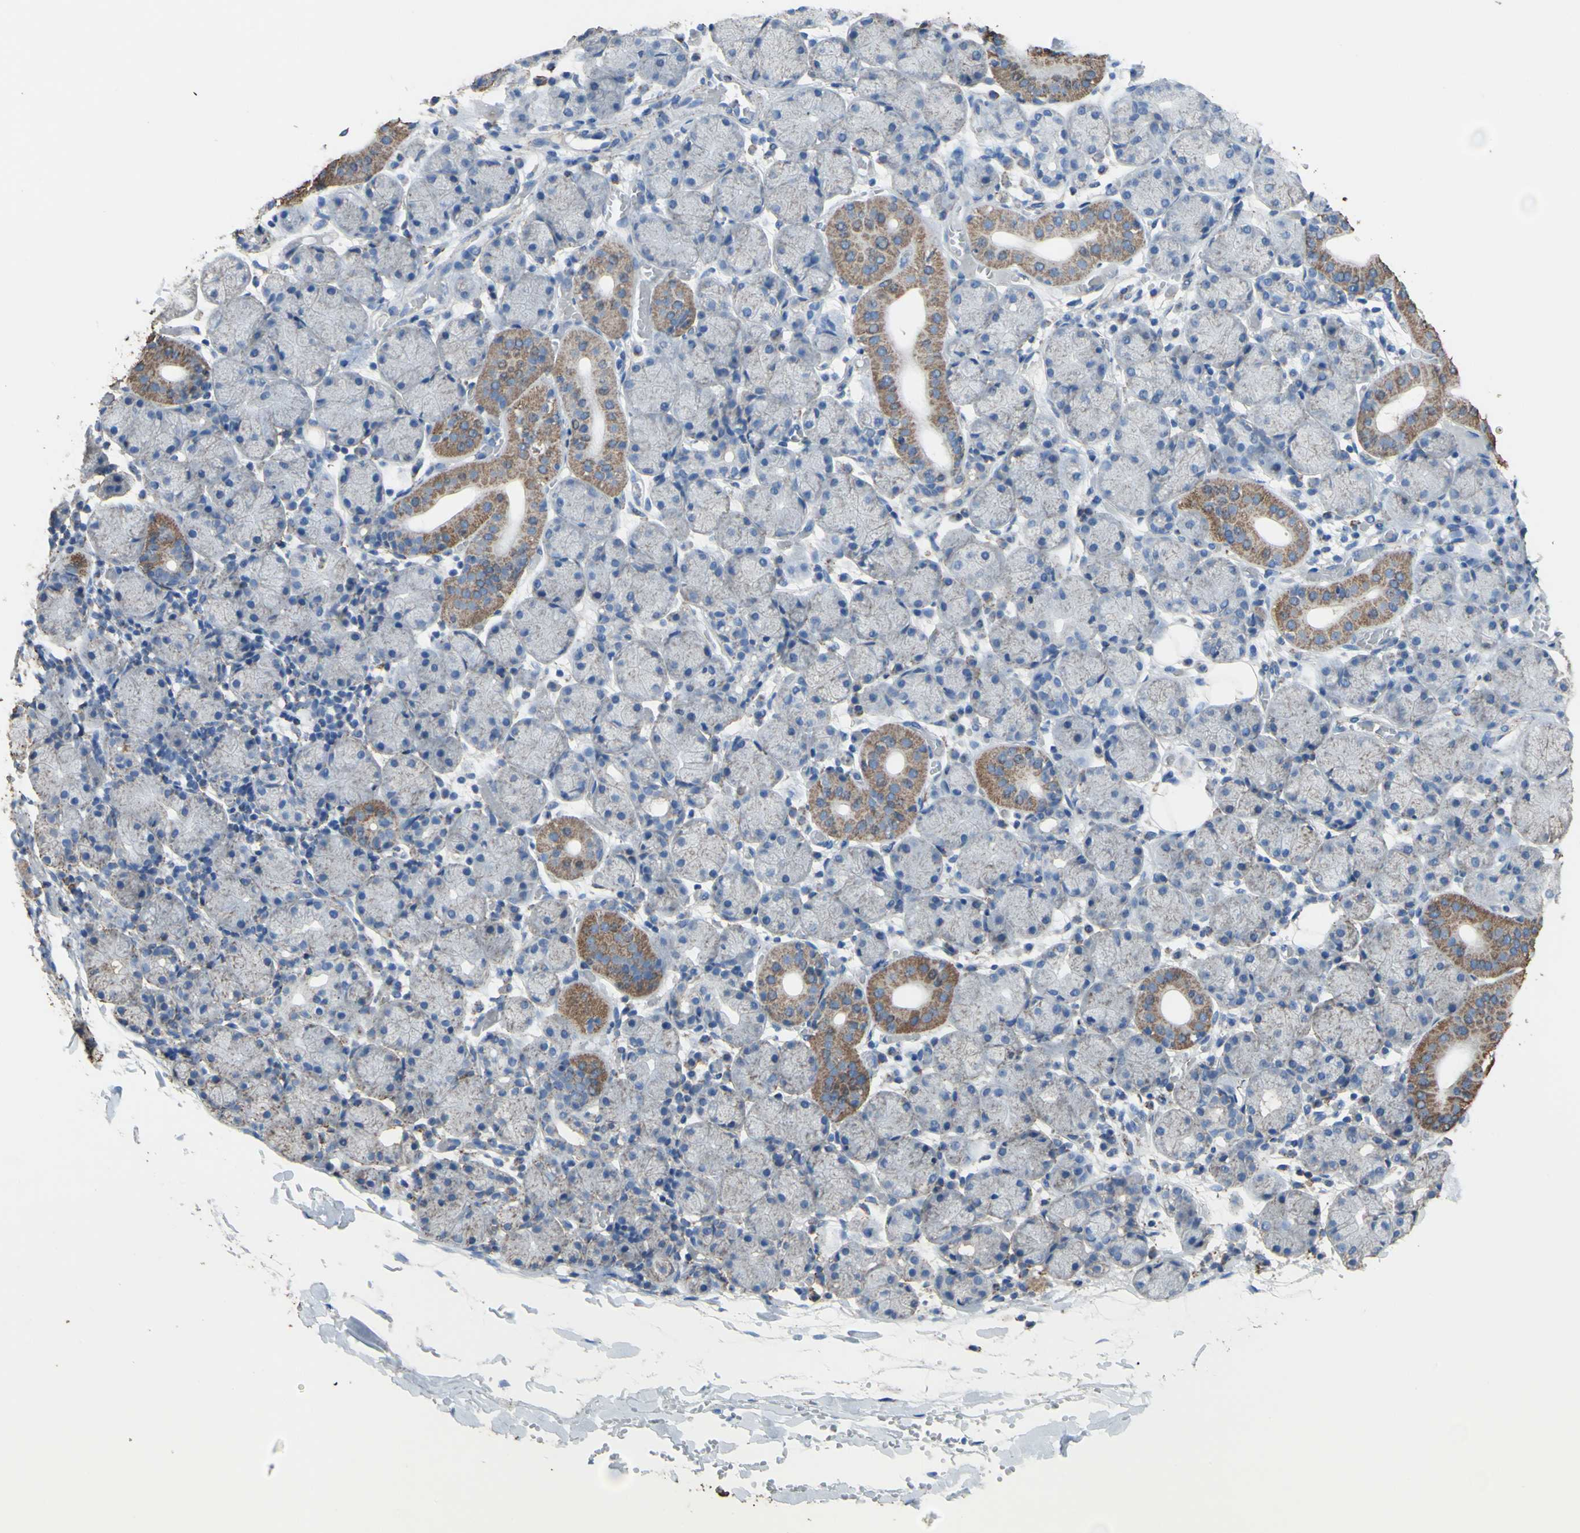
{"staining": {"intensity": "moderate", "quantity": "25%-75%", "location": "cytoplasmic/membranous"}, "tissue": "salivary gland", "cell_type": "Glandular cells", "image_type": "normal", "snomed": [{"axis": "morphology", "description": "Normal tissue, NOS"}, {"axis": "topography", "description": "Salivary gland"}], "caption": "The micrograph displays immunohistochemical staining of normal salivary gland. There is moderate cytoplasmic/membranous expression is present in approximately 25%-75% of glandular cells.", "gene": "CMKLR2", "patient": {"sex": "female", "age": 24}}